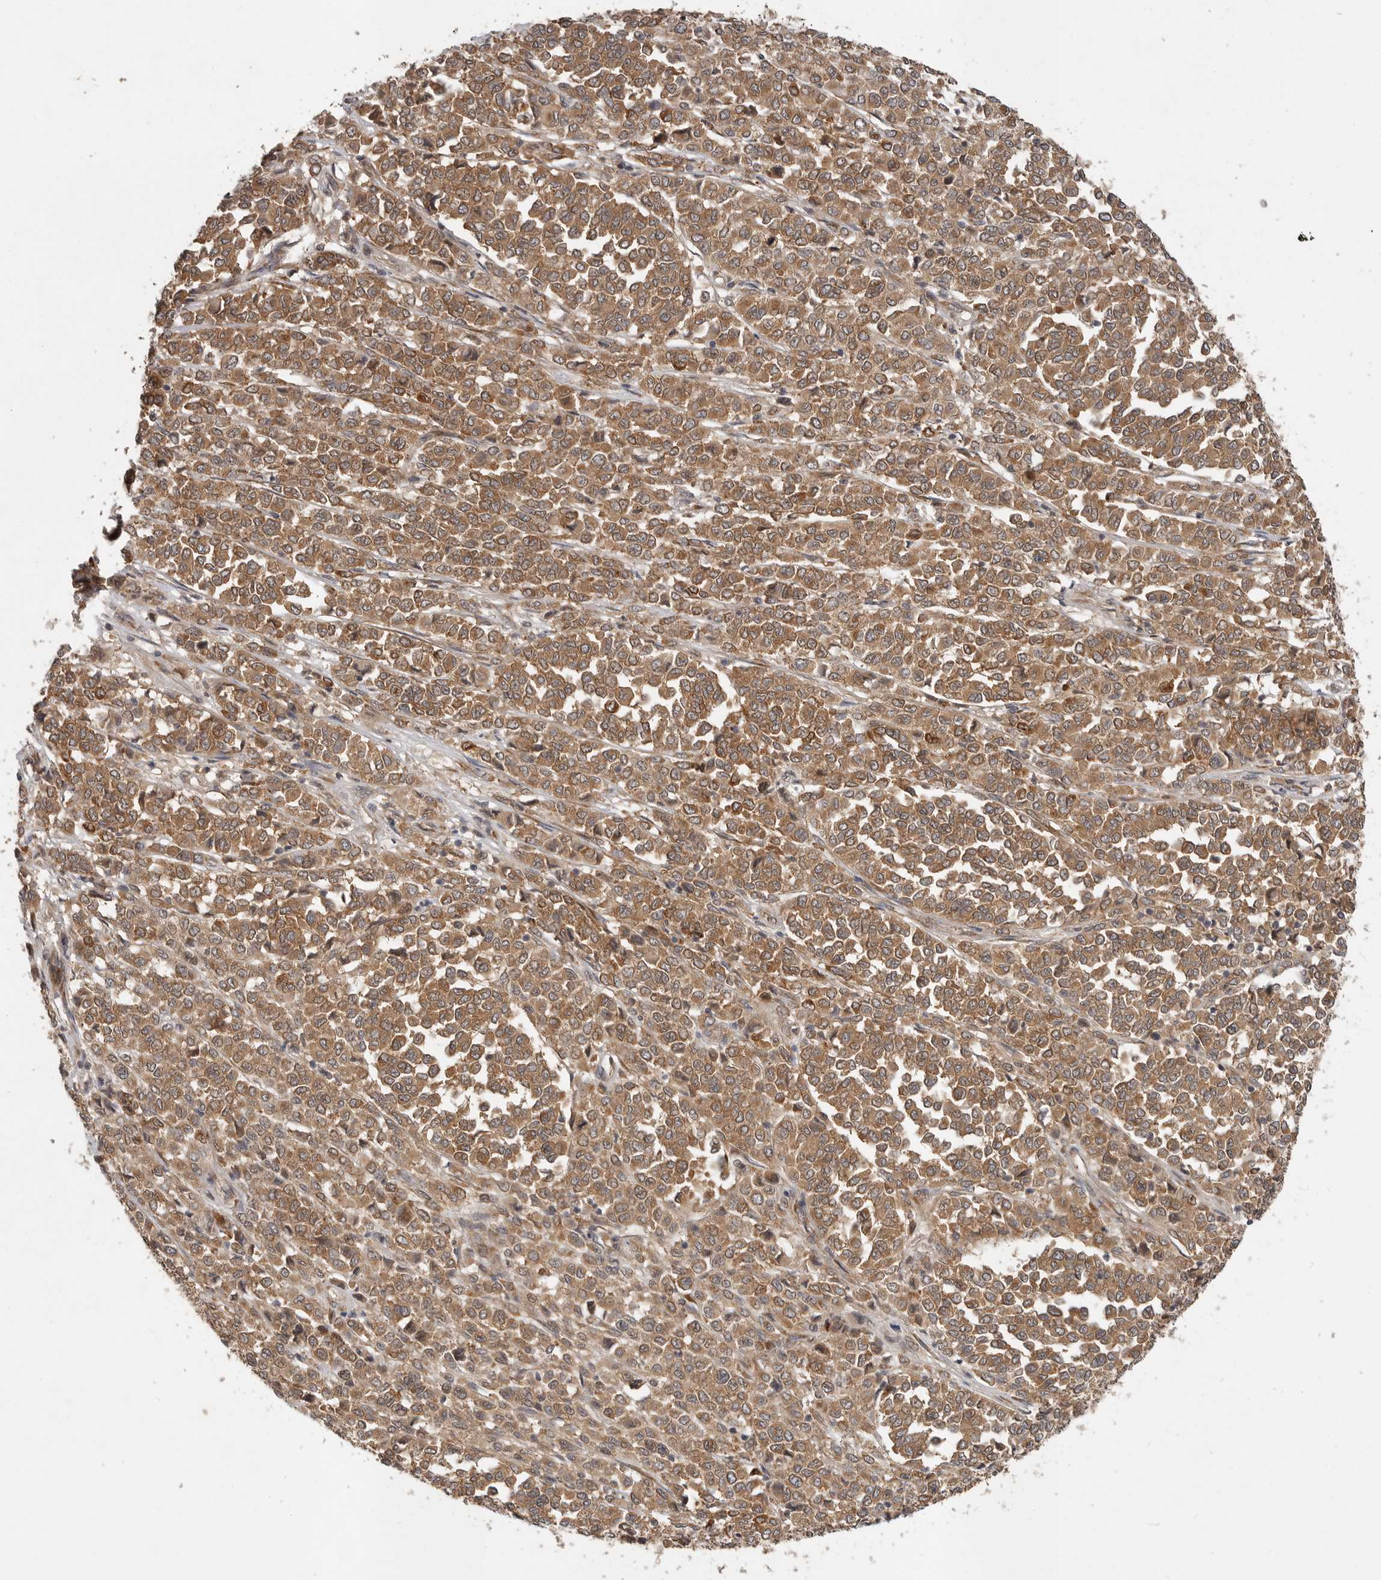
{"staining": {"intensity": "moderate", "quantity": ">75%", "location": "cytoplasmic/membranous"}, "tissue": "melanoma", "cell_type": "Tumor cells", "image_type": "cancer", "snomed": [{"axis": "morphology", "description": "Malignant melanoma, Metastatic site"}, {"axis": "topography", "description": "Pancreas"}], "caption": "Brown immunohistochemical staining in human melanoma shows moderate cytoplasmic/membranous positivity in about >75% of tumor cells. Immunohistochemistry (ihc) stains the protein of interest in brown and the nuclei are stained blue.", "gene": "OSBPL9", "patient": {"sex": "female", "age": 30}}